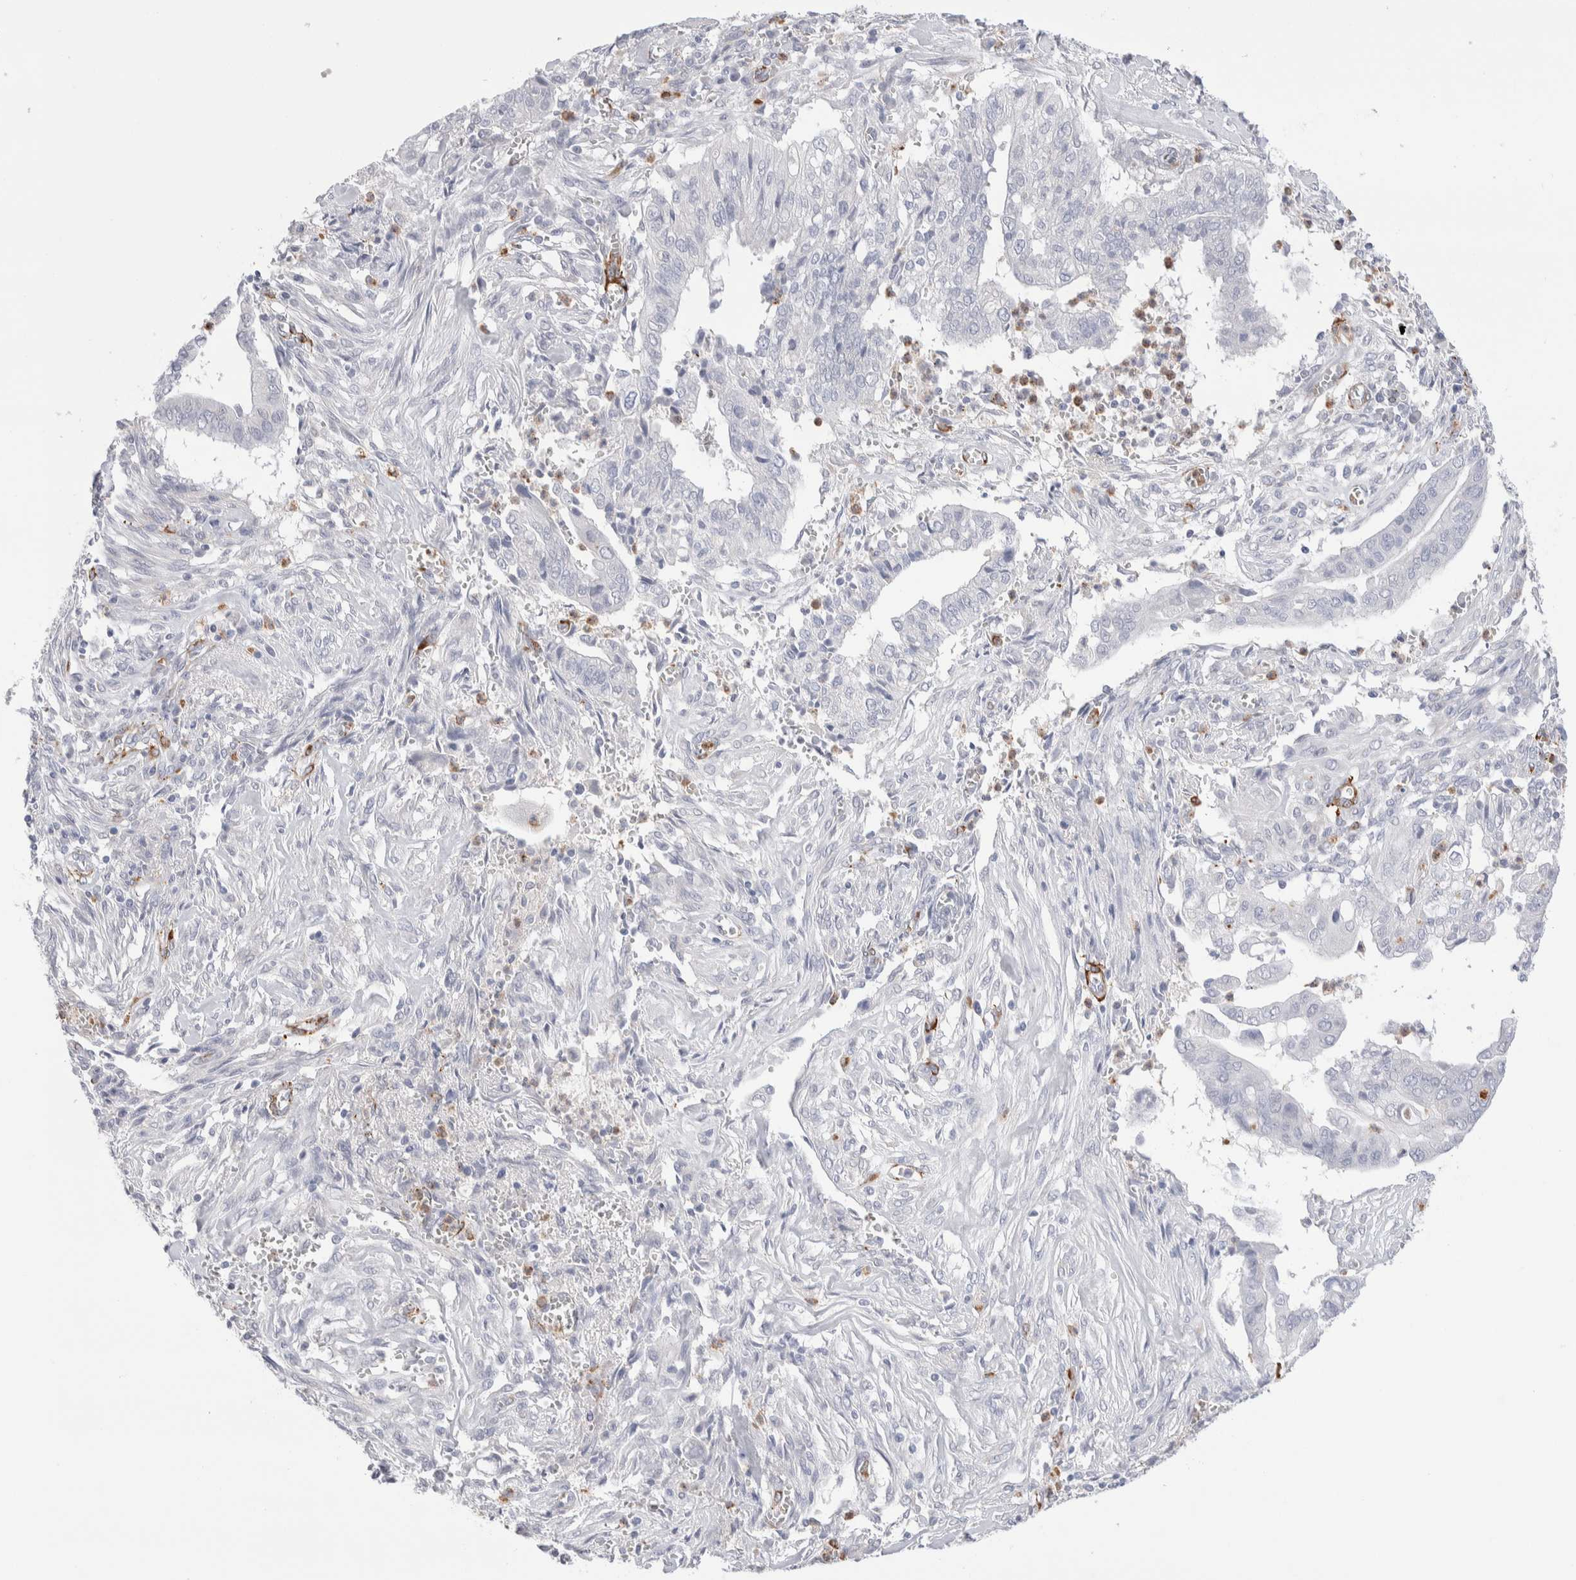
{"staining": {"intensity": "negative", "quantity": "none", "location": "none"}, "tissue": "cervical cancer", "cell_type": "Tumor cells", "image_type": "cancer", "snomed": [{"axis": "morphology", "description": "Adenocarcinoma, NOS"}, {"axis": "topography", "description": "Cervix"}], "caption": "IHC photomicrograph of neoplastic tissue: cervical cancer stained with DAB exhibits no significant protein staining in tumor cells.", "gene": "SEPTIN4", "patient": {"sex": "female", "age": 44}}